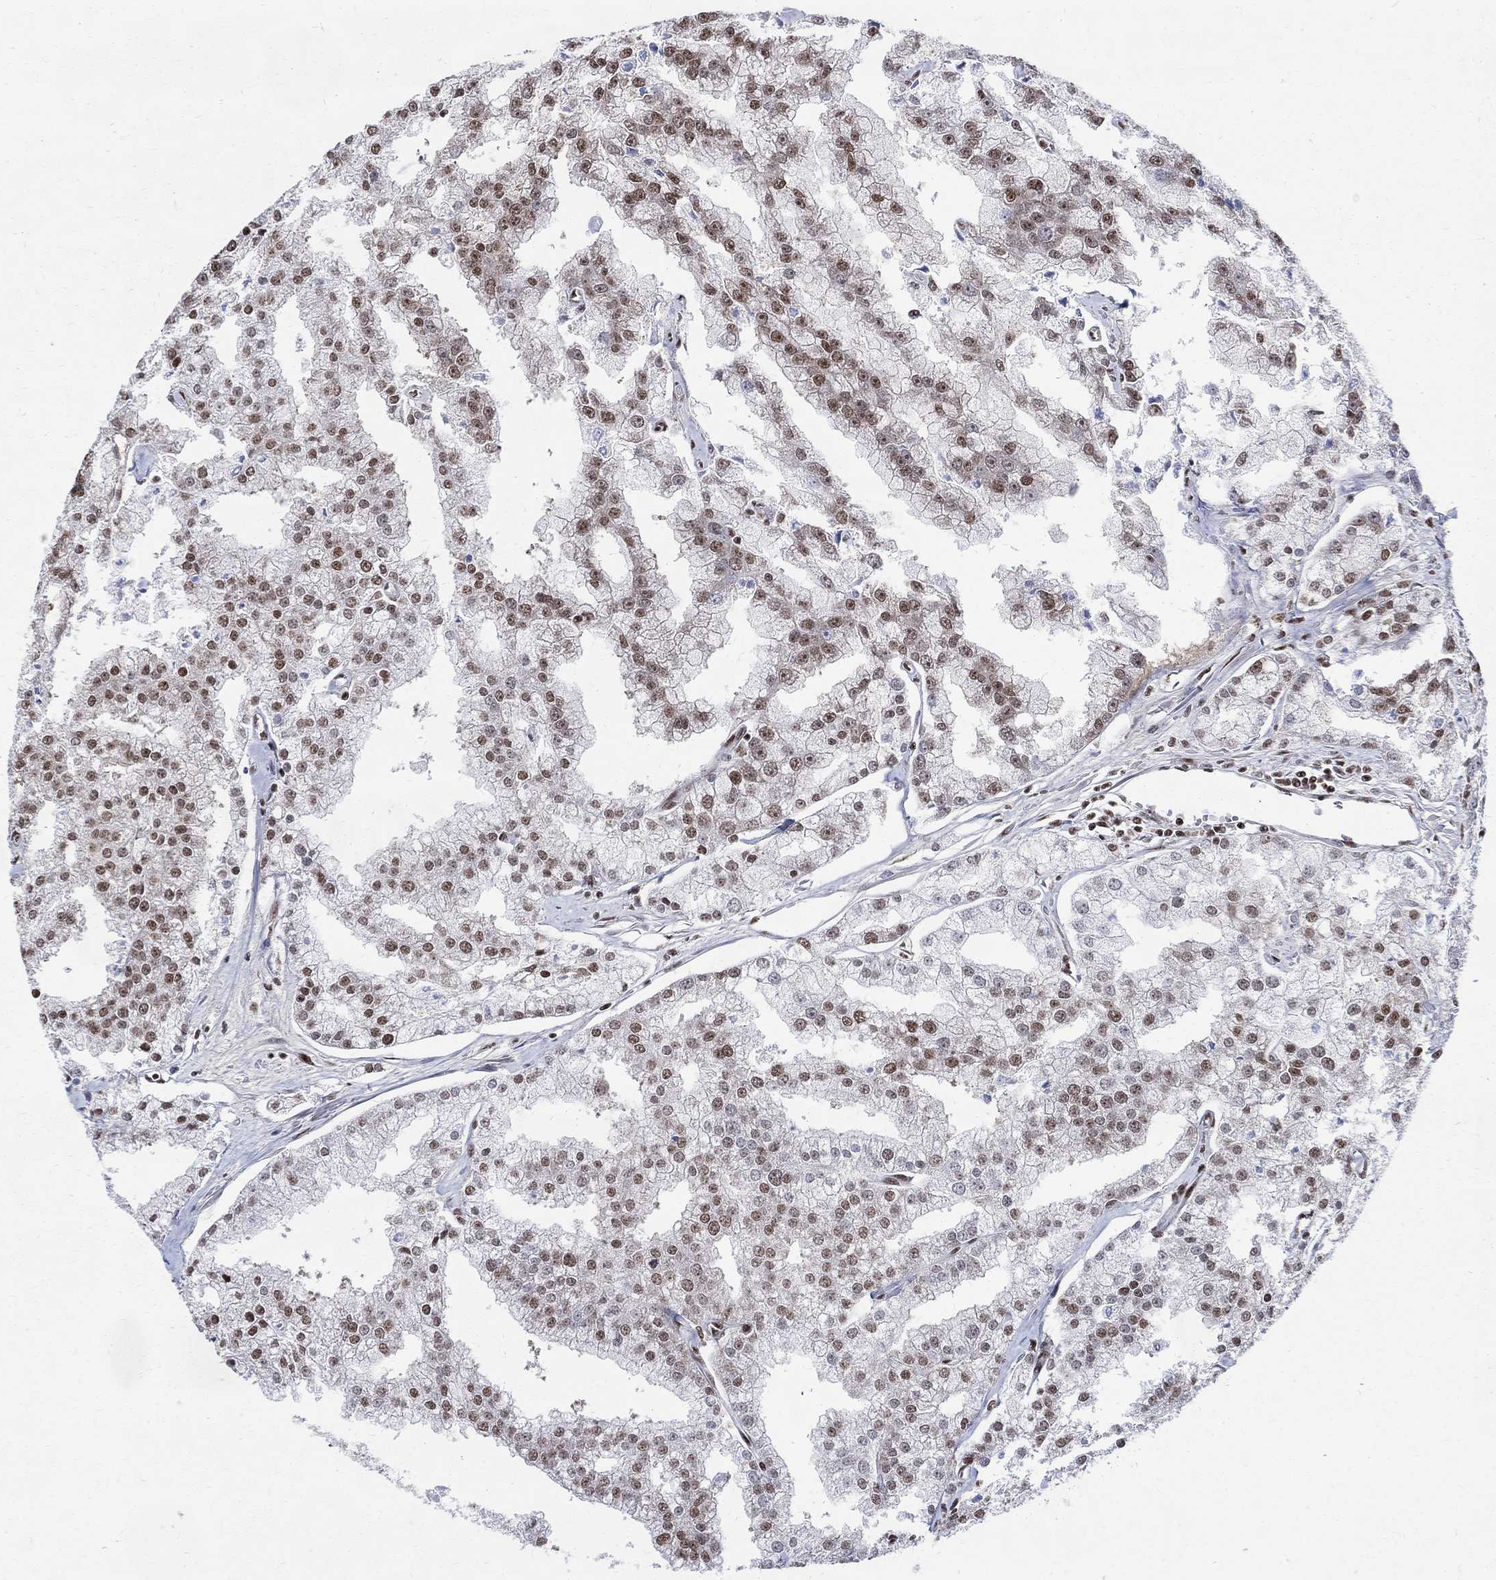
{"staining": {"intensity": "moderate", "quantity": "25%-75%", "location": "nuclear"}, "tissue": "prostate cancer", "cell_type": "Tumor cells", "image_type": "cancer", "snomed": [{"axis": "morphology", "description": "Adenocarcinoma, NOS"}, {"axis": "topography", "description": "Prostate"}], "caption": "Prostate adenocarcinoma tissue demonstrates moderate nuclear expression in about 25%-75% of tumor cells", "gene": "FBXO16", "patient": {"sex": "male", "age": 70}}